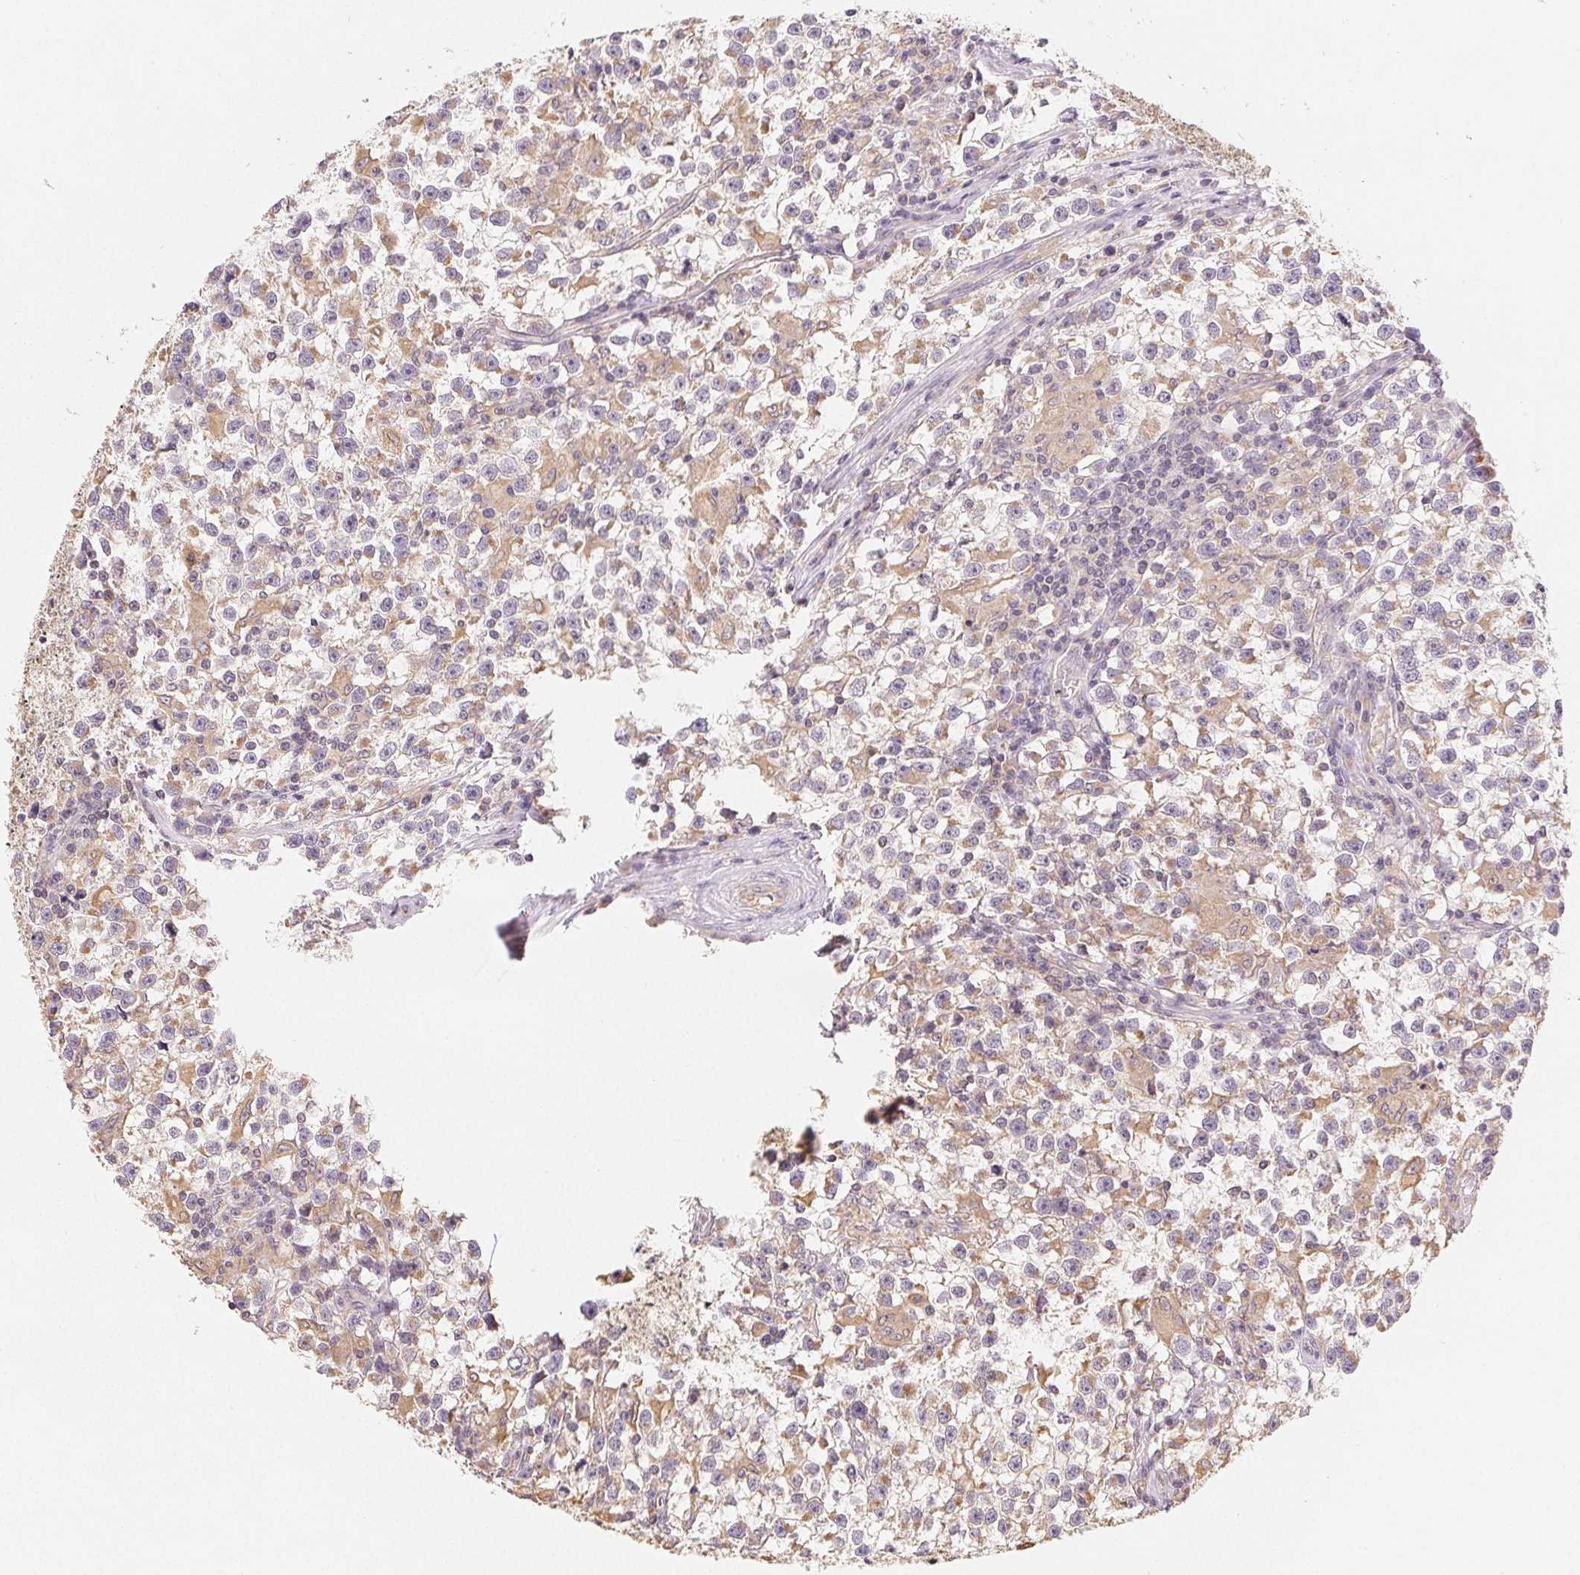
{"staining": {"intensity": "weak", "quantity": "25%-75%", "location": "cytoplasmic/membranous"}, "tissue": "testis cancer", "cell_type": "Tumor cells", "image_type": "cancer", "snomed": [{"axis": "morphology", "description": "Seminoma, NOS"}, {"axis": "topography", "description": "Testis"}], "caption": "About 25%-75% of tumor cells in human testis seminoma display weak cytoplasmic/membranous protein staining as visualized by brown immunohistochemical staining.", "gene": "SEZ6L2", "patient": {"sex": "male", "age": 31}}